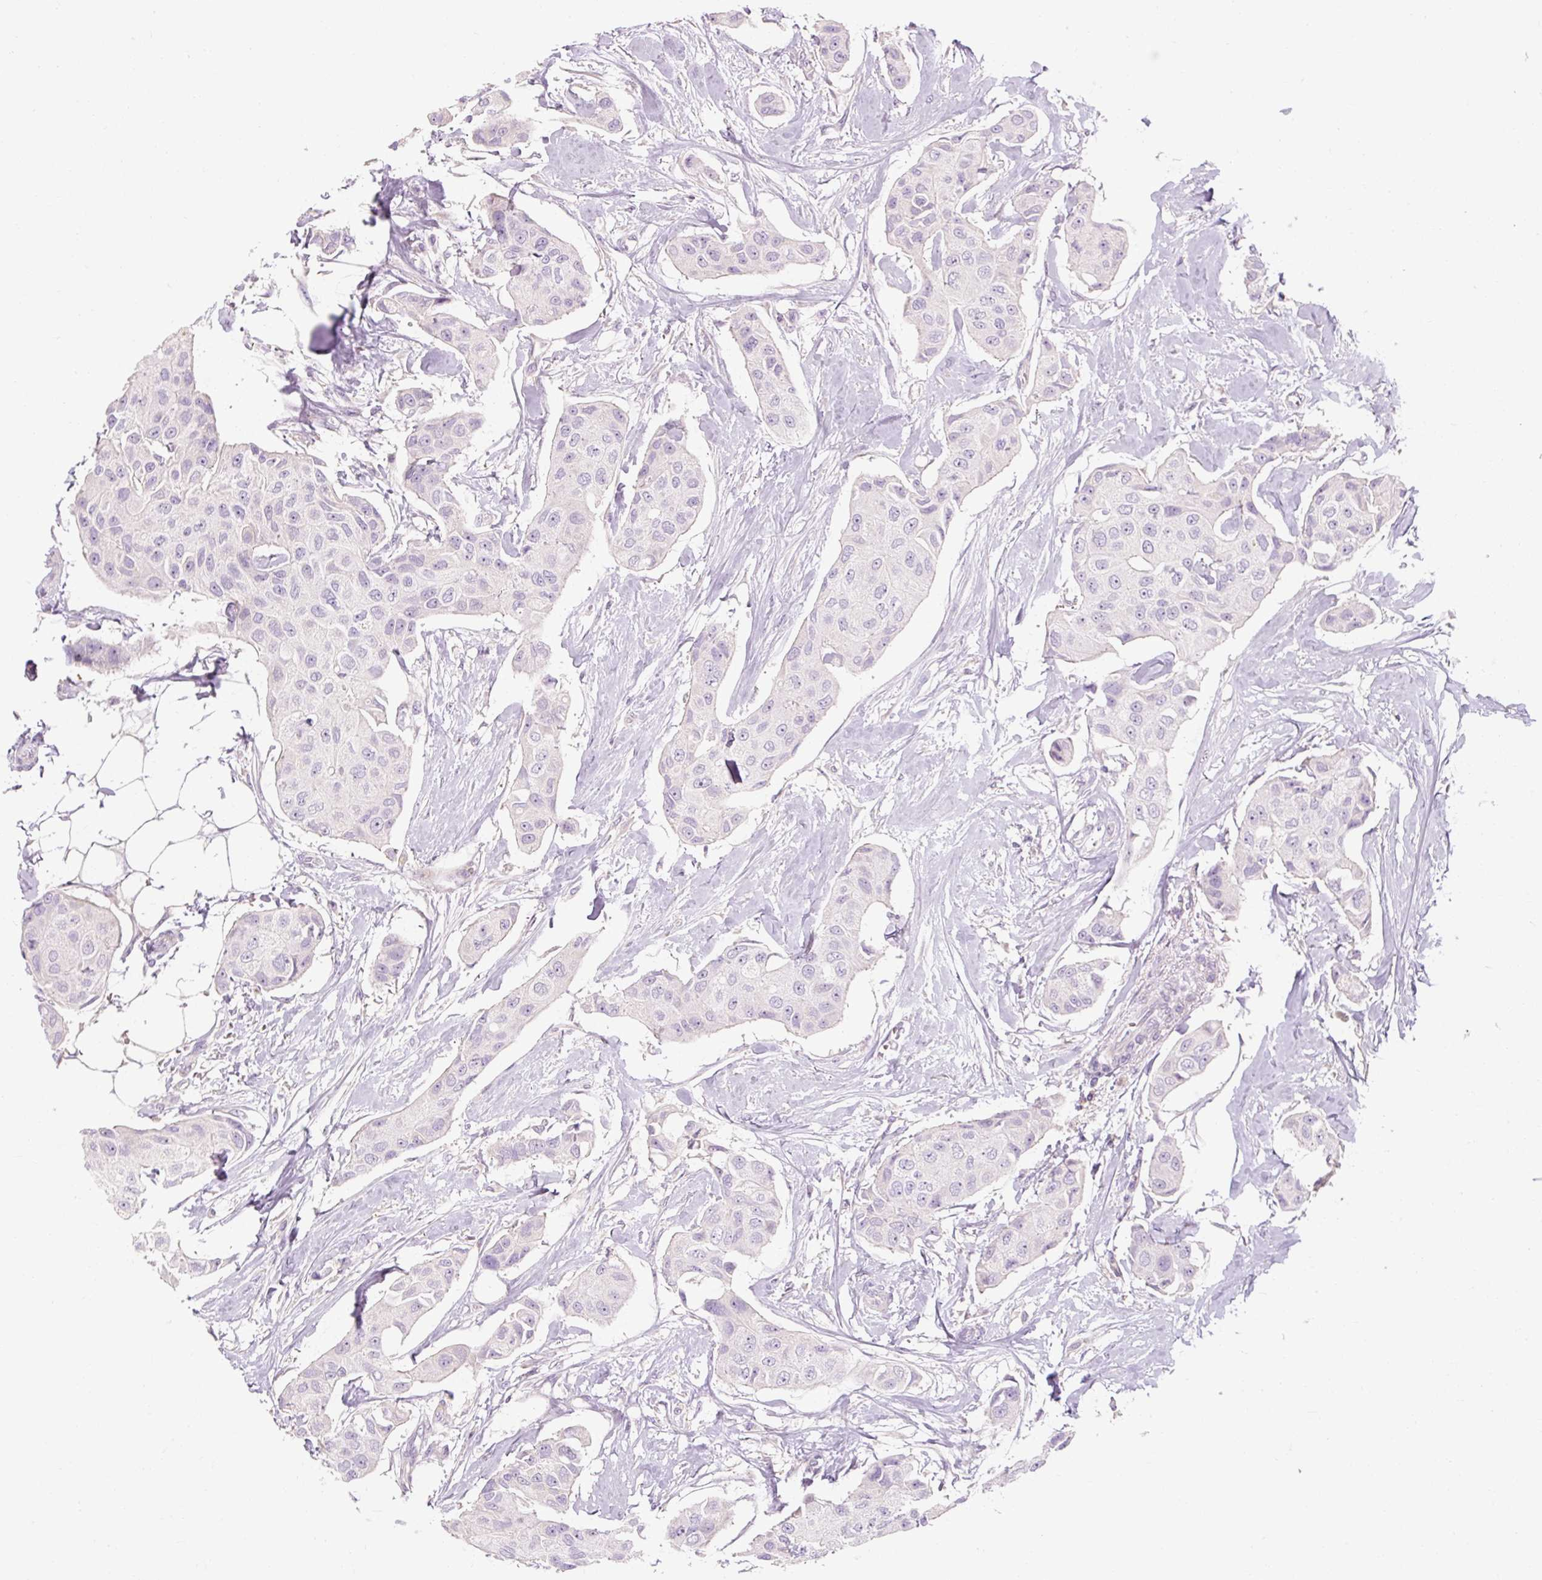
{"staining": {"intensity": "negative", "quantity": "none", "location": "none"}, "tissue": "breast cancer", "cell_type": "Tumor cells", "image_type": "cancer", "snomed": [{"axis": "morphology", "description": "Duct carcinoma"}, {"axis": "topography", "description": "Breast"}, {"axis": "topography", "description": "Lymph node"}], "caption": "This is a histopathology image of immunohistochemistry staining of breast cancer (invasive ductal carcinoma), which shows no expression in tumor cells.", "gene": "TIGD2", "patient": {"sex": "female", "age": 80}}